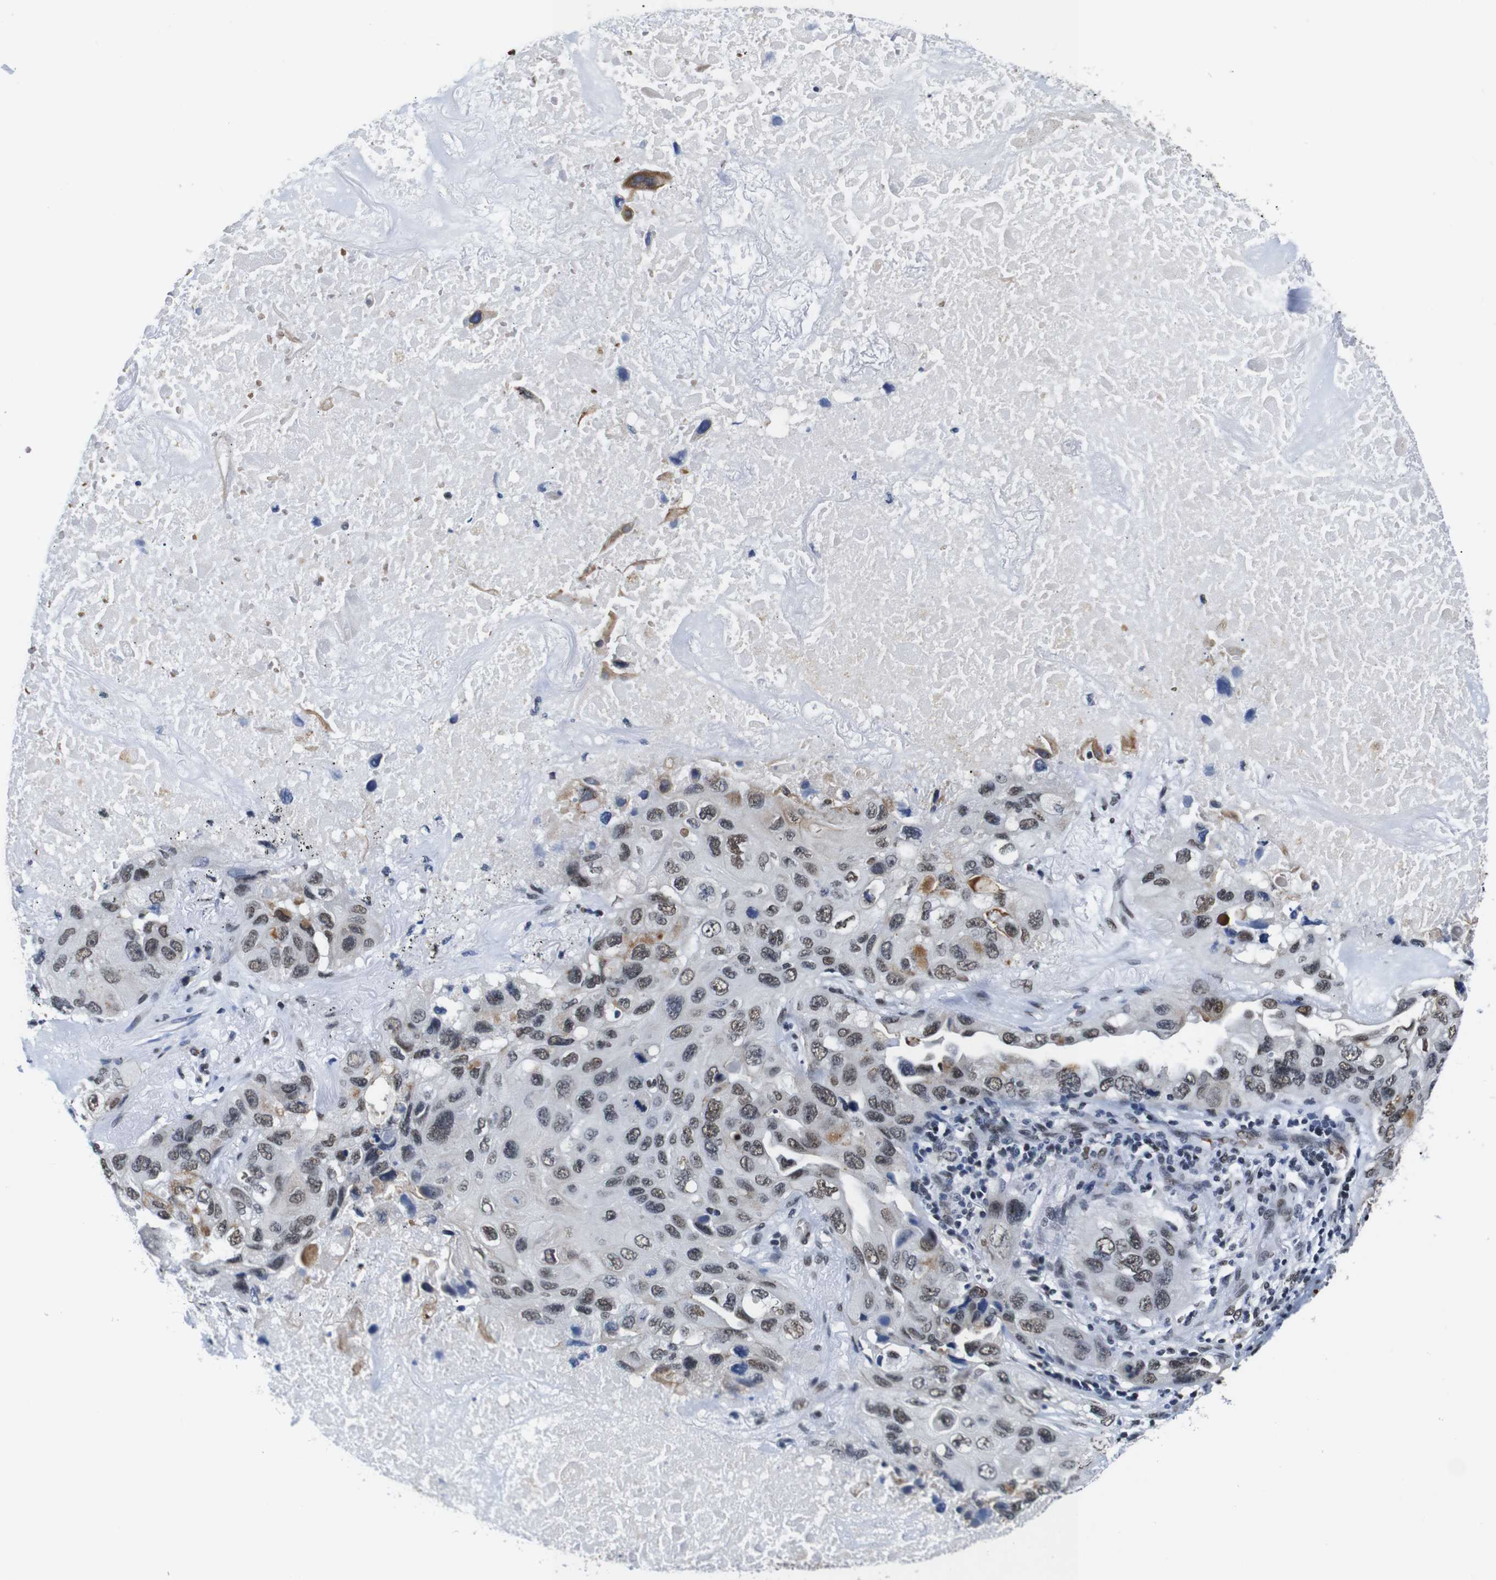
{"staining": {"intensity": "moderate", "quantity": "25%-75%", "location": "cytoplasmic/membranous,nuclear"}, "tissue": "lung cancer", "cell_type": "Tumor cells", "image_type": "cancer", "snomed": [{"axis": "morphology", "description": "Squamous cell carcinoma, NOS"}, {"axis": "topography", "description": "Lung"}], "caption": "Protein staining of lung cancer tissue exhibits moderate cytoplasmic/membranous and nuclear positivity in about 25%-75% of tumor cells. (DAB (3,3'-diaminobenzidine) IHC, brown staining for protein, blue staining for nuclei).", "gene": "ILDR2", "patient": {"sex": "female", "age": 73}}